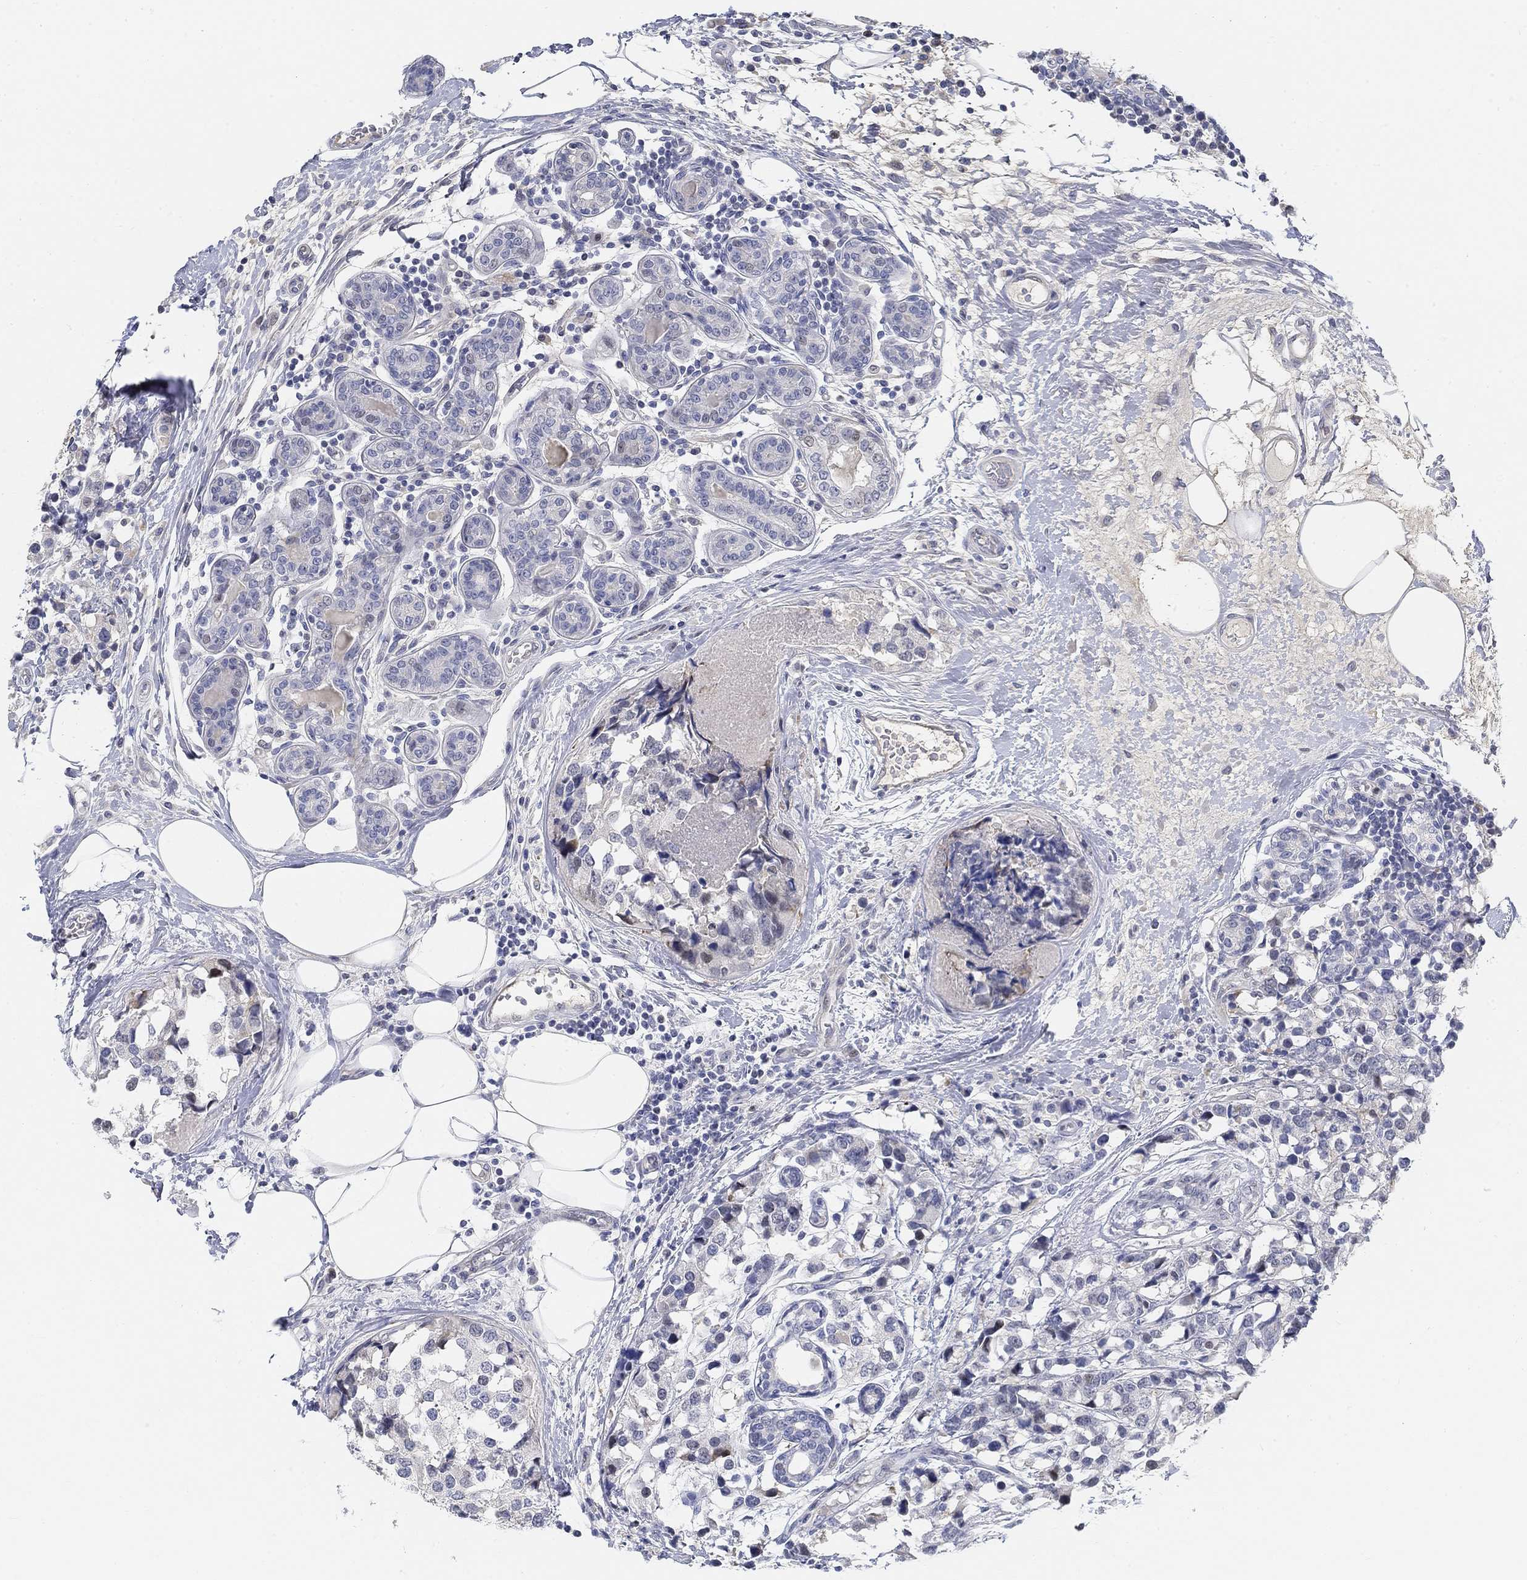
{"staining": {"intensity": "negative", "quantity": "none", "location": "none"}, "tissue": "breast cancer", "cell_type": "Tumor cells", "image_type": "cancer", "snomed": [{"axis": "morphology", "description": "Lobular carcinoma"}, {"axis": "topography", "description": "Breast"}], "caption": "DAB immunohistochemical staining of human breast cancer (lobular carcinoma) shows no significant staining in tumor cells.", "gene": "SNTG2", "patient": {"sex": "female", "age": 59}}